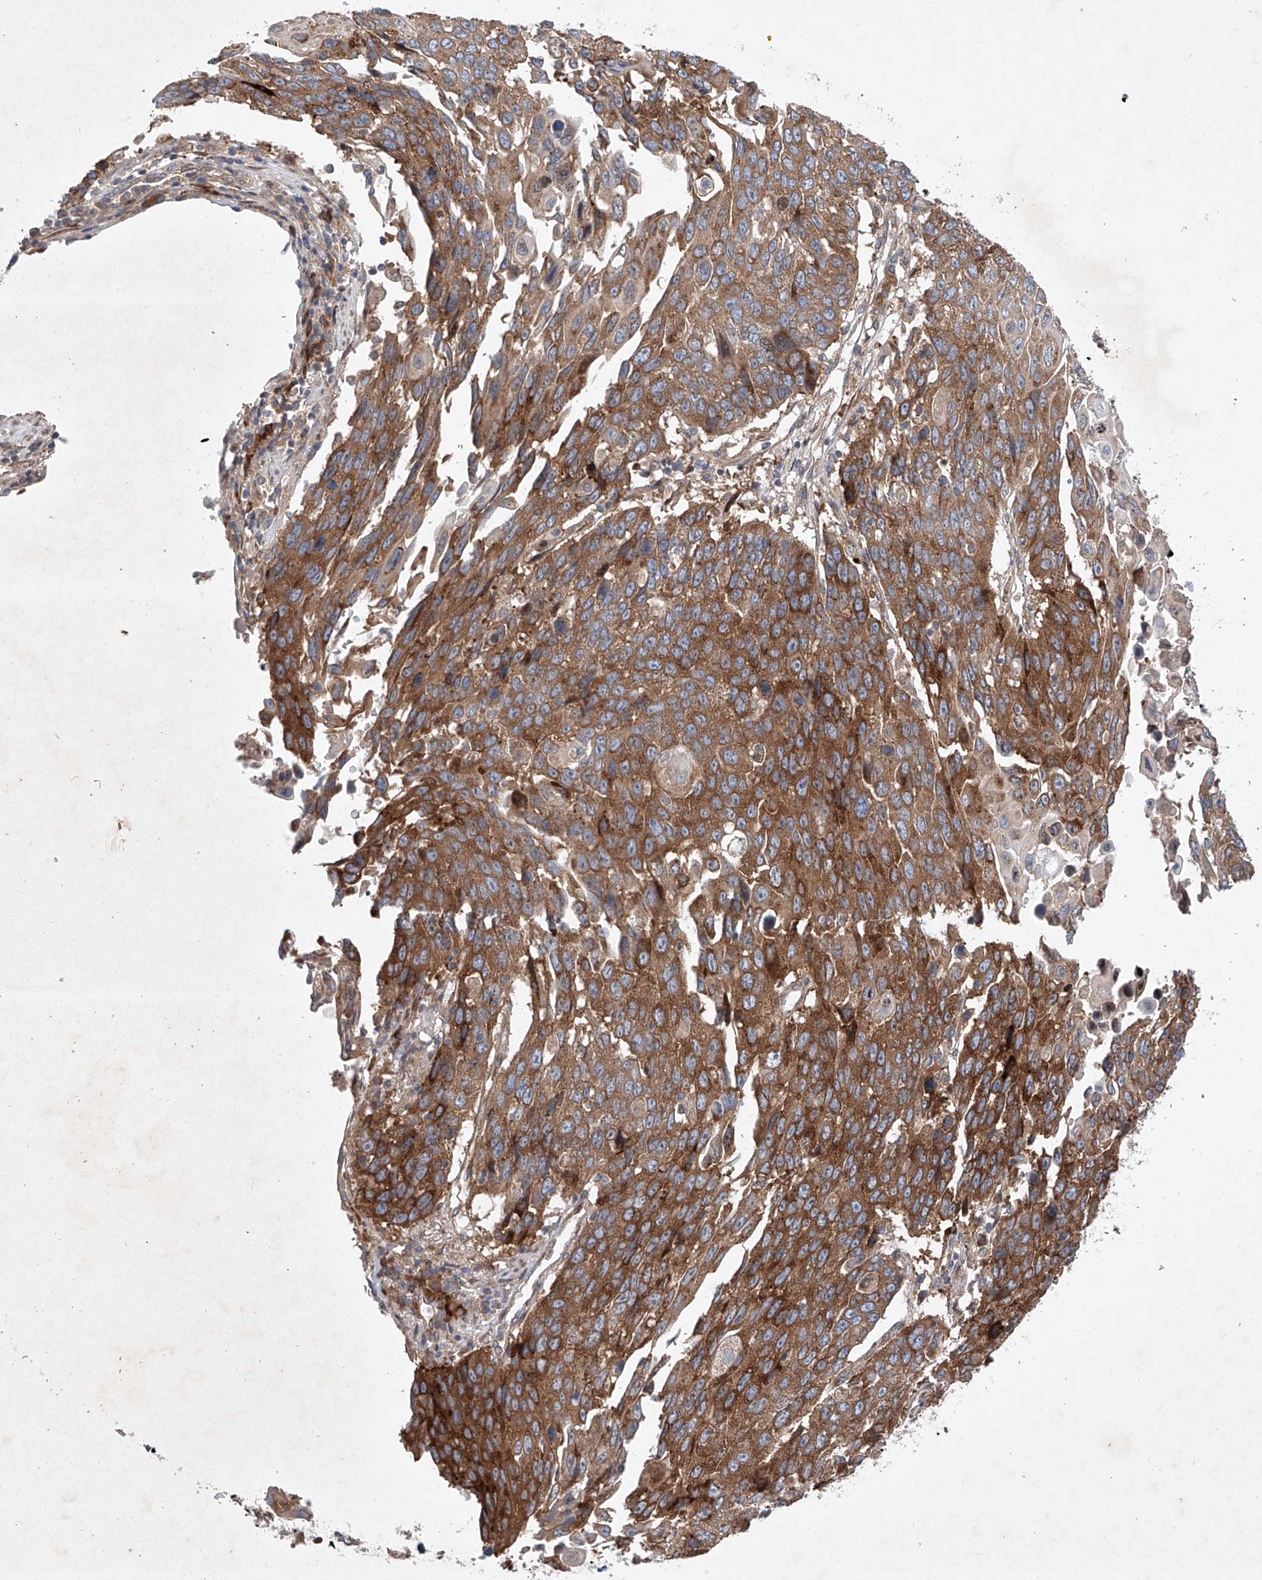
{"staining": {"intensity": "strong", "quantity": ">75%", "location": "cytoplasmic/membranous"}, "tissue": "lung cancer", "cell_type": "Tumor cells", "image_type": "cancer", "snomed": [{"axis": "morphology", "description": "Squamous cell carcinoma, NOS"}, {"axis": "topography", "description": "Lung"}], "caption": "Immunohistochemistry (IHC) staining of lung cancer, which demonstrates high levels of strong cytoplasmic/membranous staining in approximately >75% of tumor cells indicating strong cytoplasmic/membranous protein positivity. The staining was performed using DAB (brown) for protein detection and nuclei were counterstained in hematoxylin (blue).", "gene": "FASTK", "patient": {"sex": "male", "age": 66}}